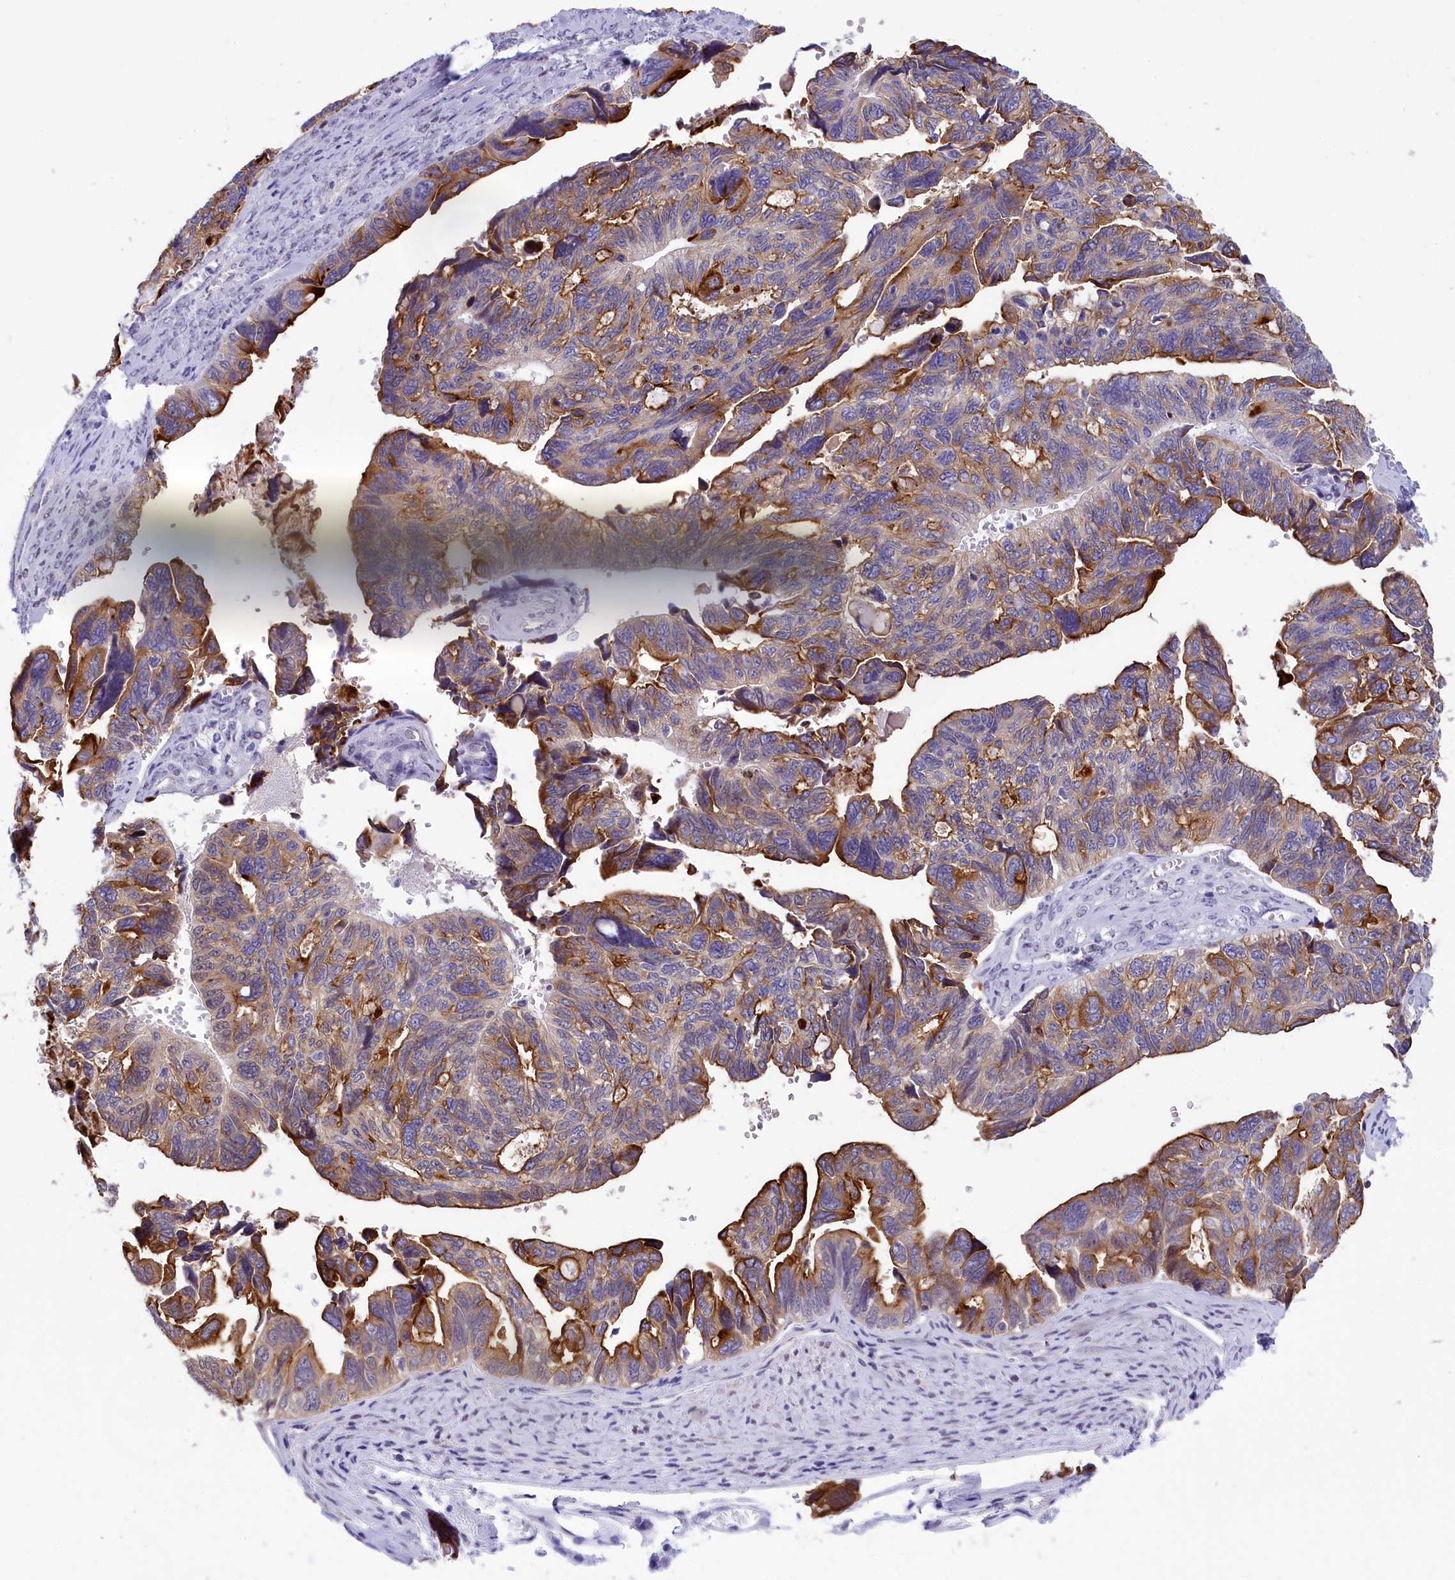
{"staining": {"intensity": "moderate", "quantity": "25%-75%", "location": "cytoplasmic/membranous"}, "tissue": "ovarian cancer", "cell_type": "Tumor cells", "image_type": "cancer", "snomed": [{"axis": "morphology", "description": "Cystadenocarcinoma, serous, NOS"}, {"axis": "topography", "description": "Ovary"}], "caption": "Tumor cells reveal medium levels of moderate cytoplasmic/membranous expression in approximately 25%-75% of cells in human ovarian serous cystadenocarcinoma. (DAB IHC, brown staining for protein, blue staining for nuclei).", "gene": "SPIRE2", "patient": {"sex": "female", "age": 79}}